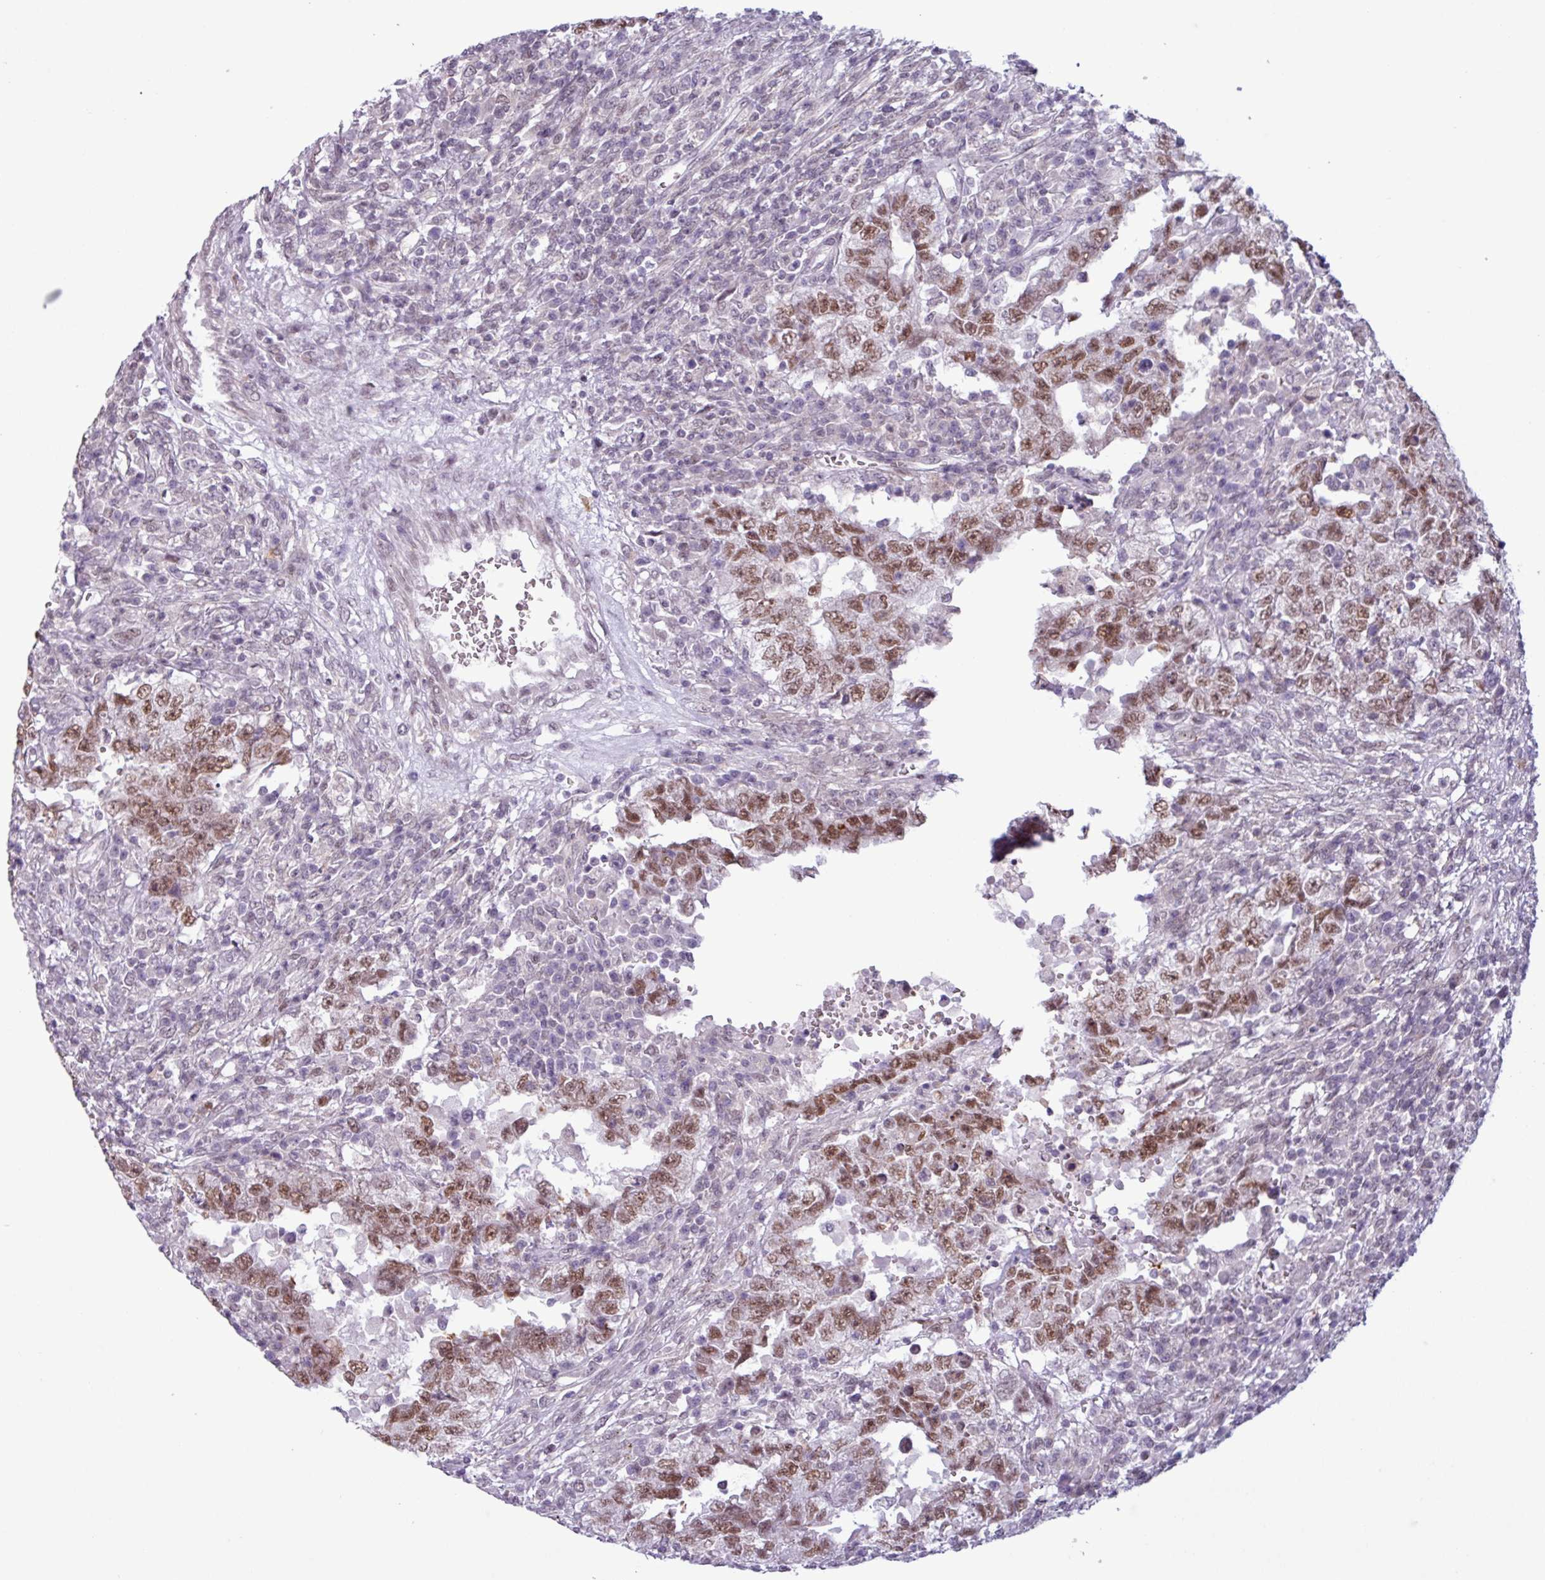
{"staining": {"intensity": "moderate", "quantity": ">75%", "location": "nuclear"}, "tissue": "testis cancer", "cell_type": "Tumor cells", "image_type": "cancer", "snomed": [{"axis": "morphology", "description": "Carcinoma, Embryonal, NOS"}, {"axis": "topography", "description": "Testis"}], "caption": "There is medium levels of moderate nuclear staining in tumor cells of embryonal carcinoma (testis), as demonstrated by immunohistochemical staining (brown color).", "gene": "NOTCH2", "patient": {"sex": "male", "age": 26}}